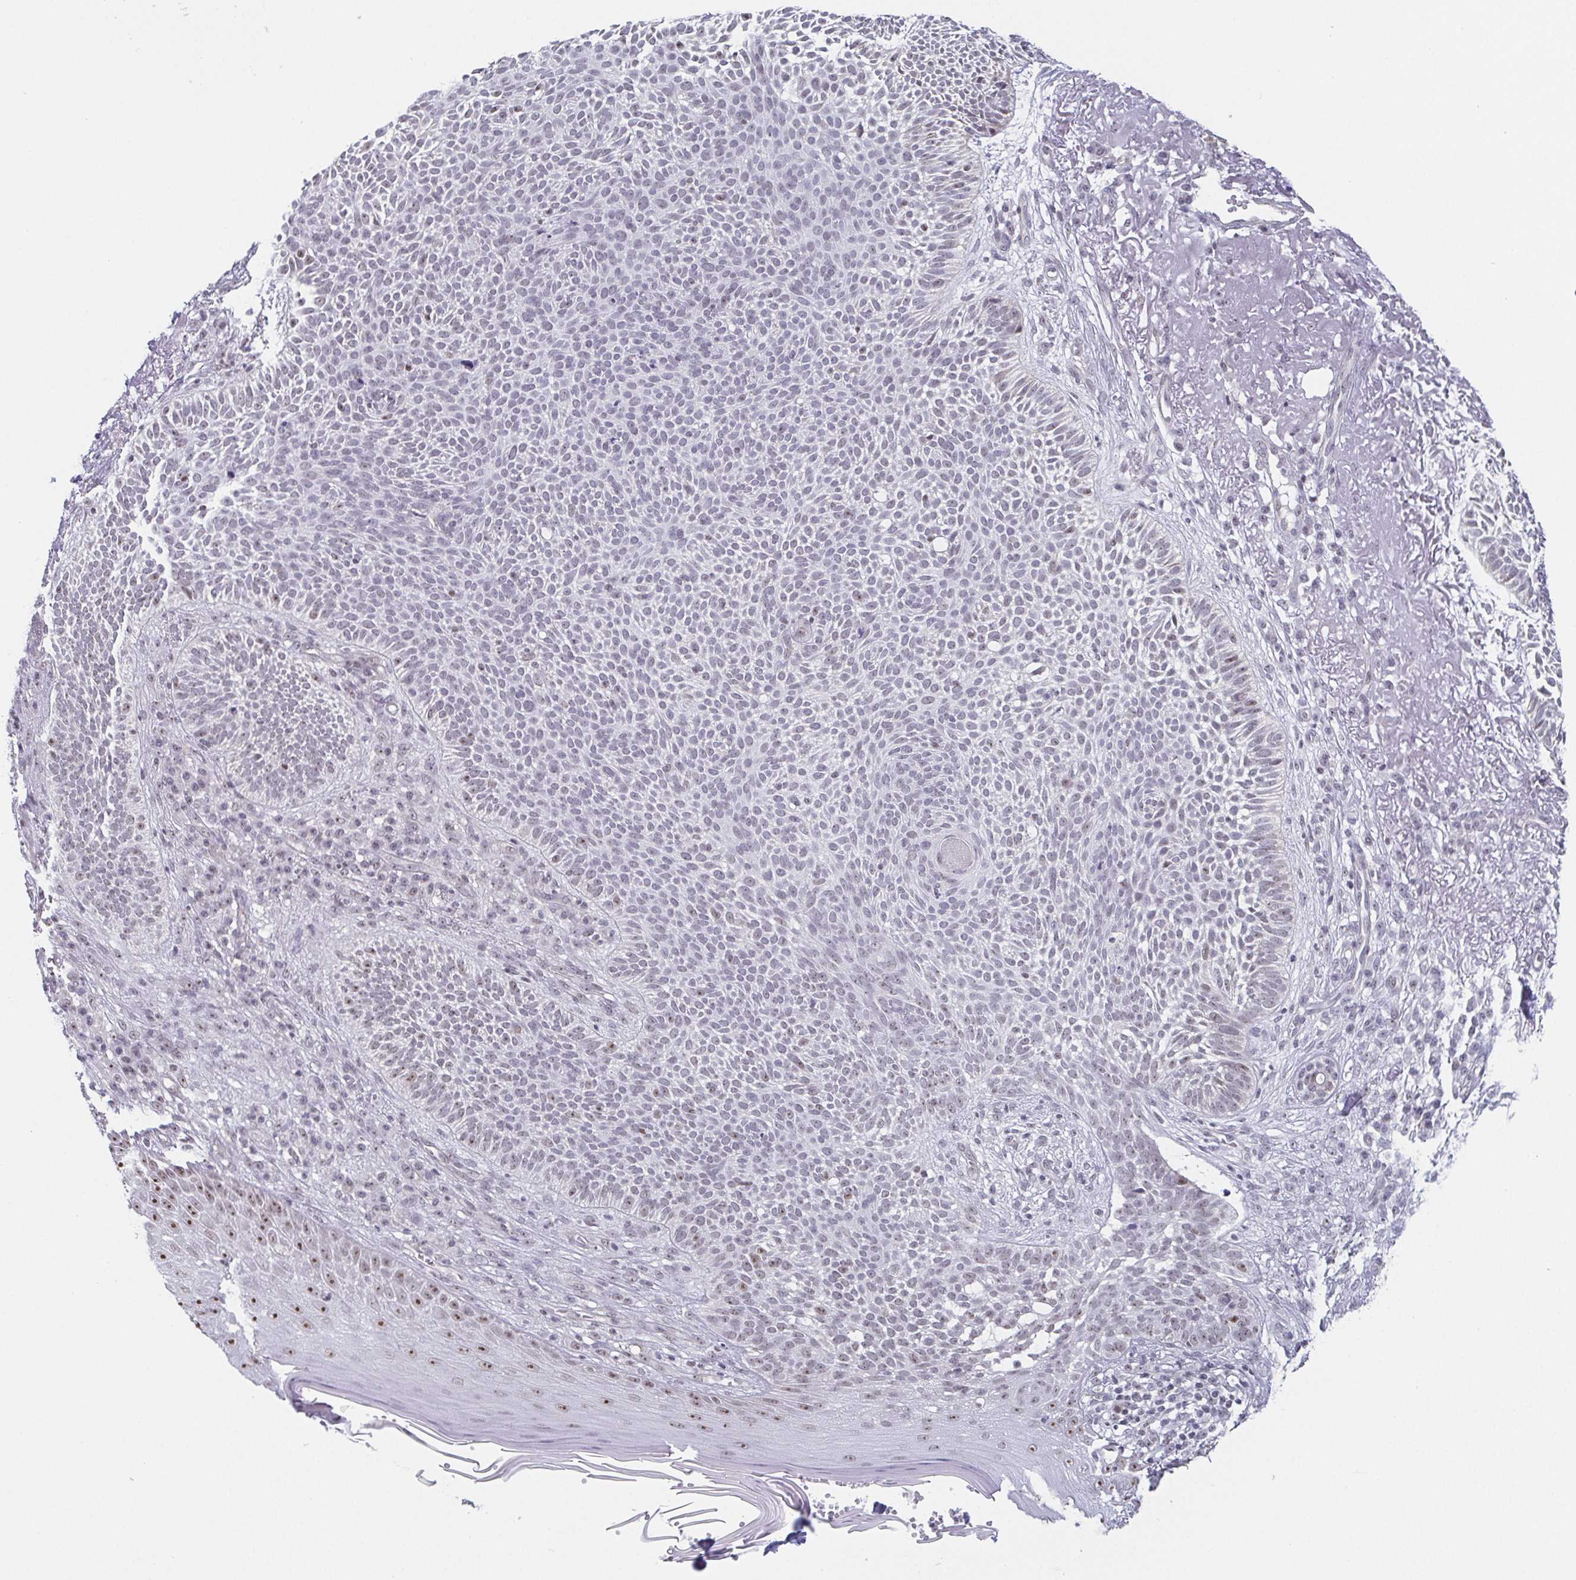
{"staining": {"intensity": "negative", "quantity": "none", "location": "none"}, "tissue": "skin cancer", "cell_type": "Tumor cells", "image_type": "cancer", "snomed": [{"axis": "morphology", "description": "Basal cell carcinoma"}, {"axis": "topography", "description": "Skin"}, {"axis": "topography", "description": "Skin of face"}], "caption": "High power microscopy photomicrograph of an immunohistochemistry photomicrograph of skin basal cell carcinoma, revealing no significant staining in tumor cells.", "gene": "EXOSC7", "patient": {"sex": "female", "age": 82}}